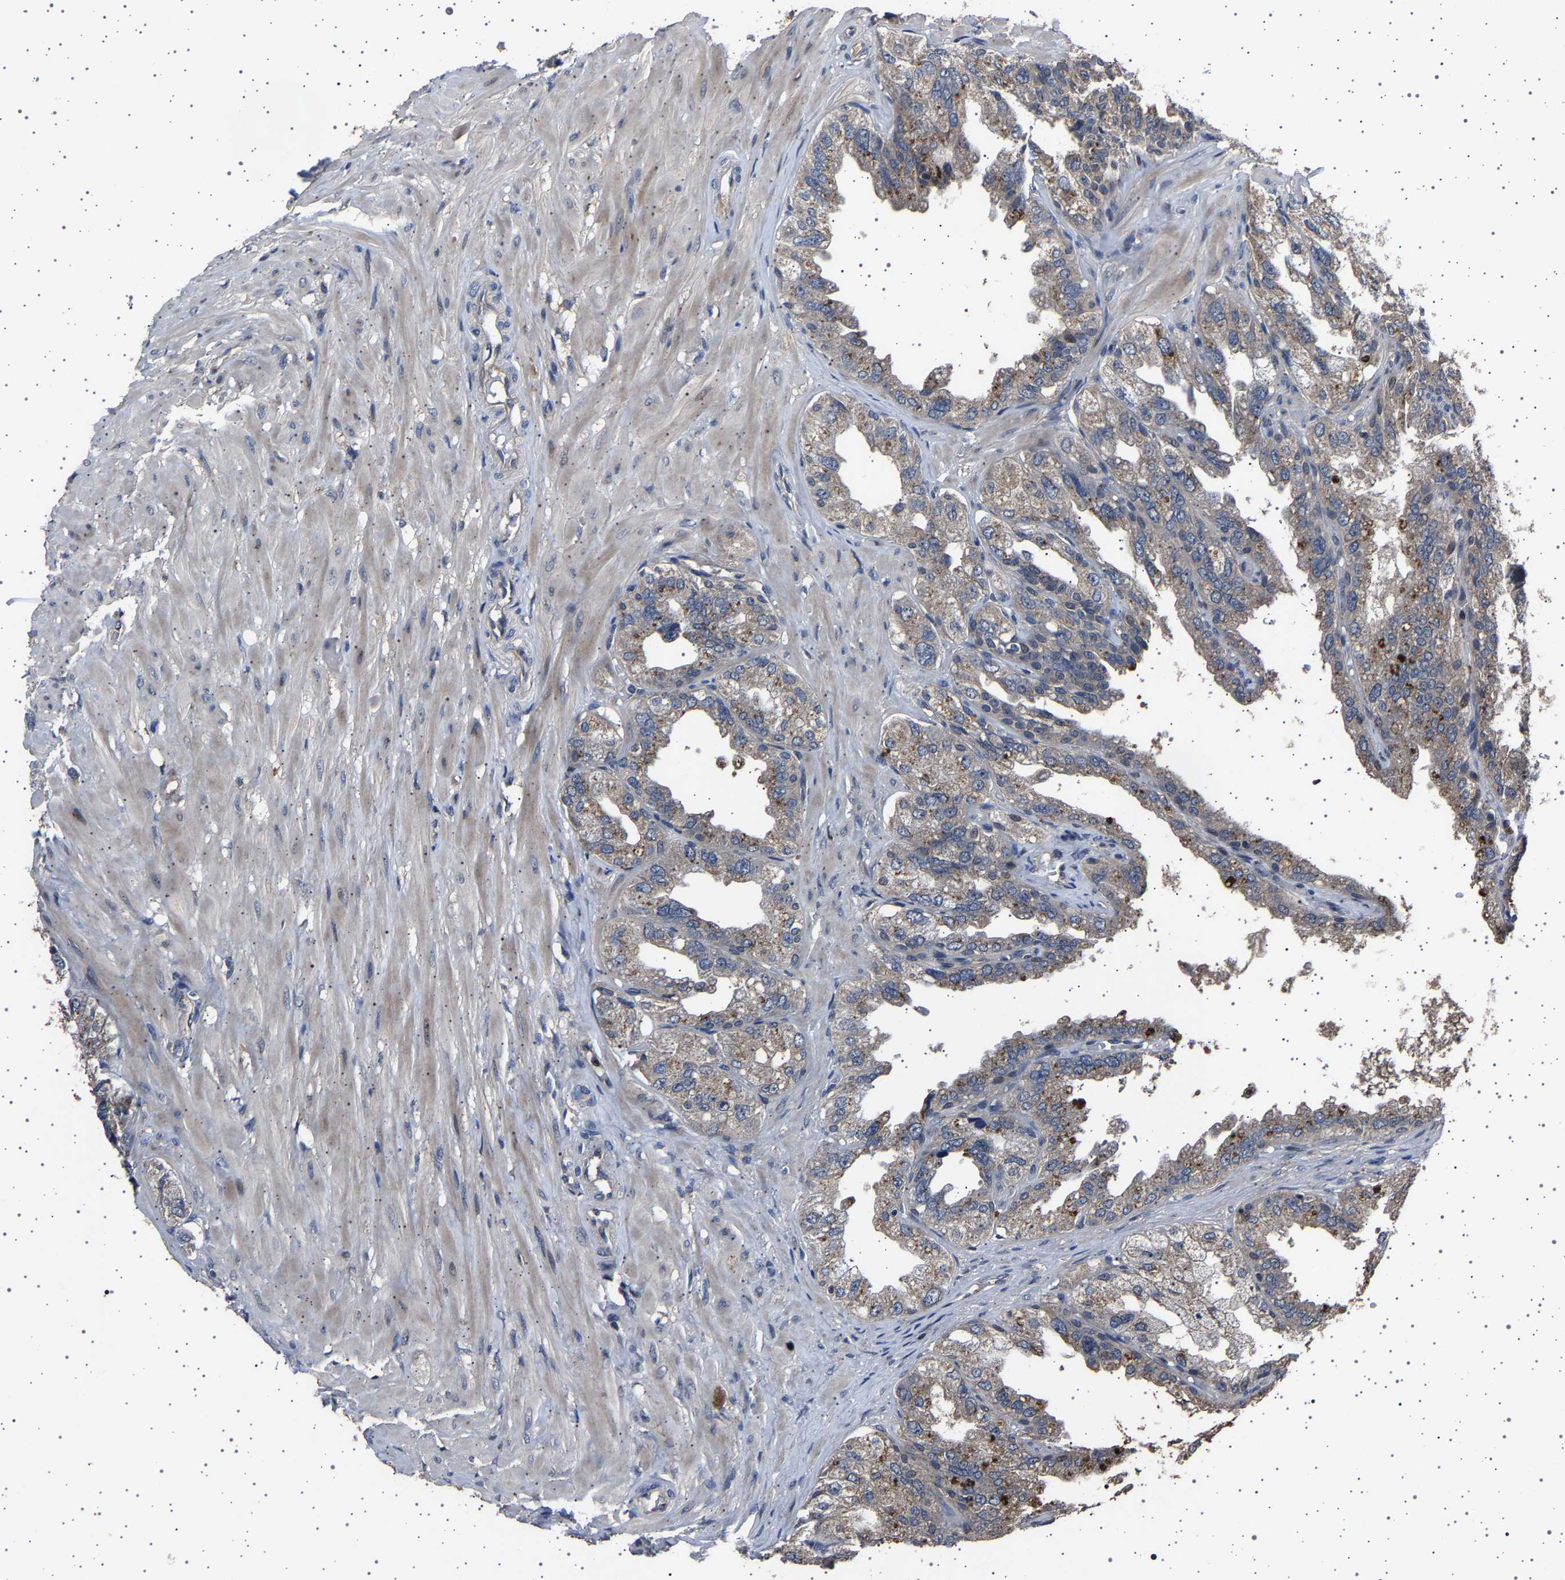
{"staining": {"intensity": "weak", "quantity": "25%-75%", "location": "cytoplasmic/membranous"}, "tissue": "seminal vesicle", "cell_type": "Glandular cells", "image_type": "normal", "snomed": [{"axis": "morphology", "description": "Normal tissue, NOS"}, {"axis": "topography", "description": "Seminal veicle"}], "caption": "Immunohistochemistry staining of normal seminal vesicle, which reveals low levels of weak cytoplasmic/membranous positivity in approximately 25%-75% of glandular cells indicating weak cytoplasmic/membranous protein positivity. The staining was performed using DAB (brown) for protein detection and nuclei were counterstained in hematoxylin (blue).", "gene": "NCKAP1", "patient": {"sex": "male", "age": 68}}